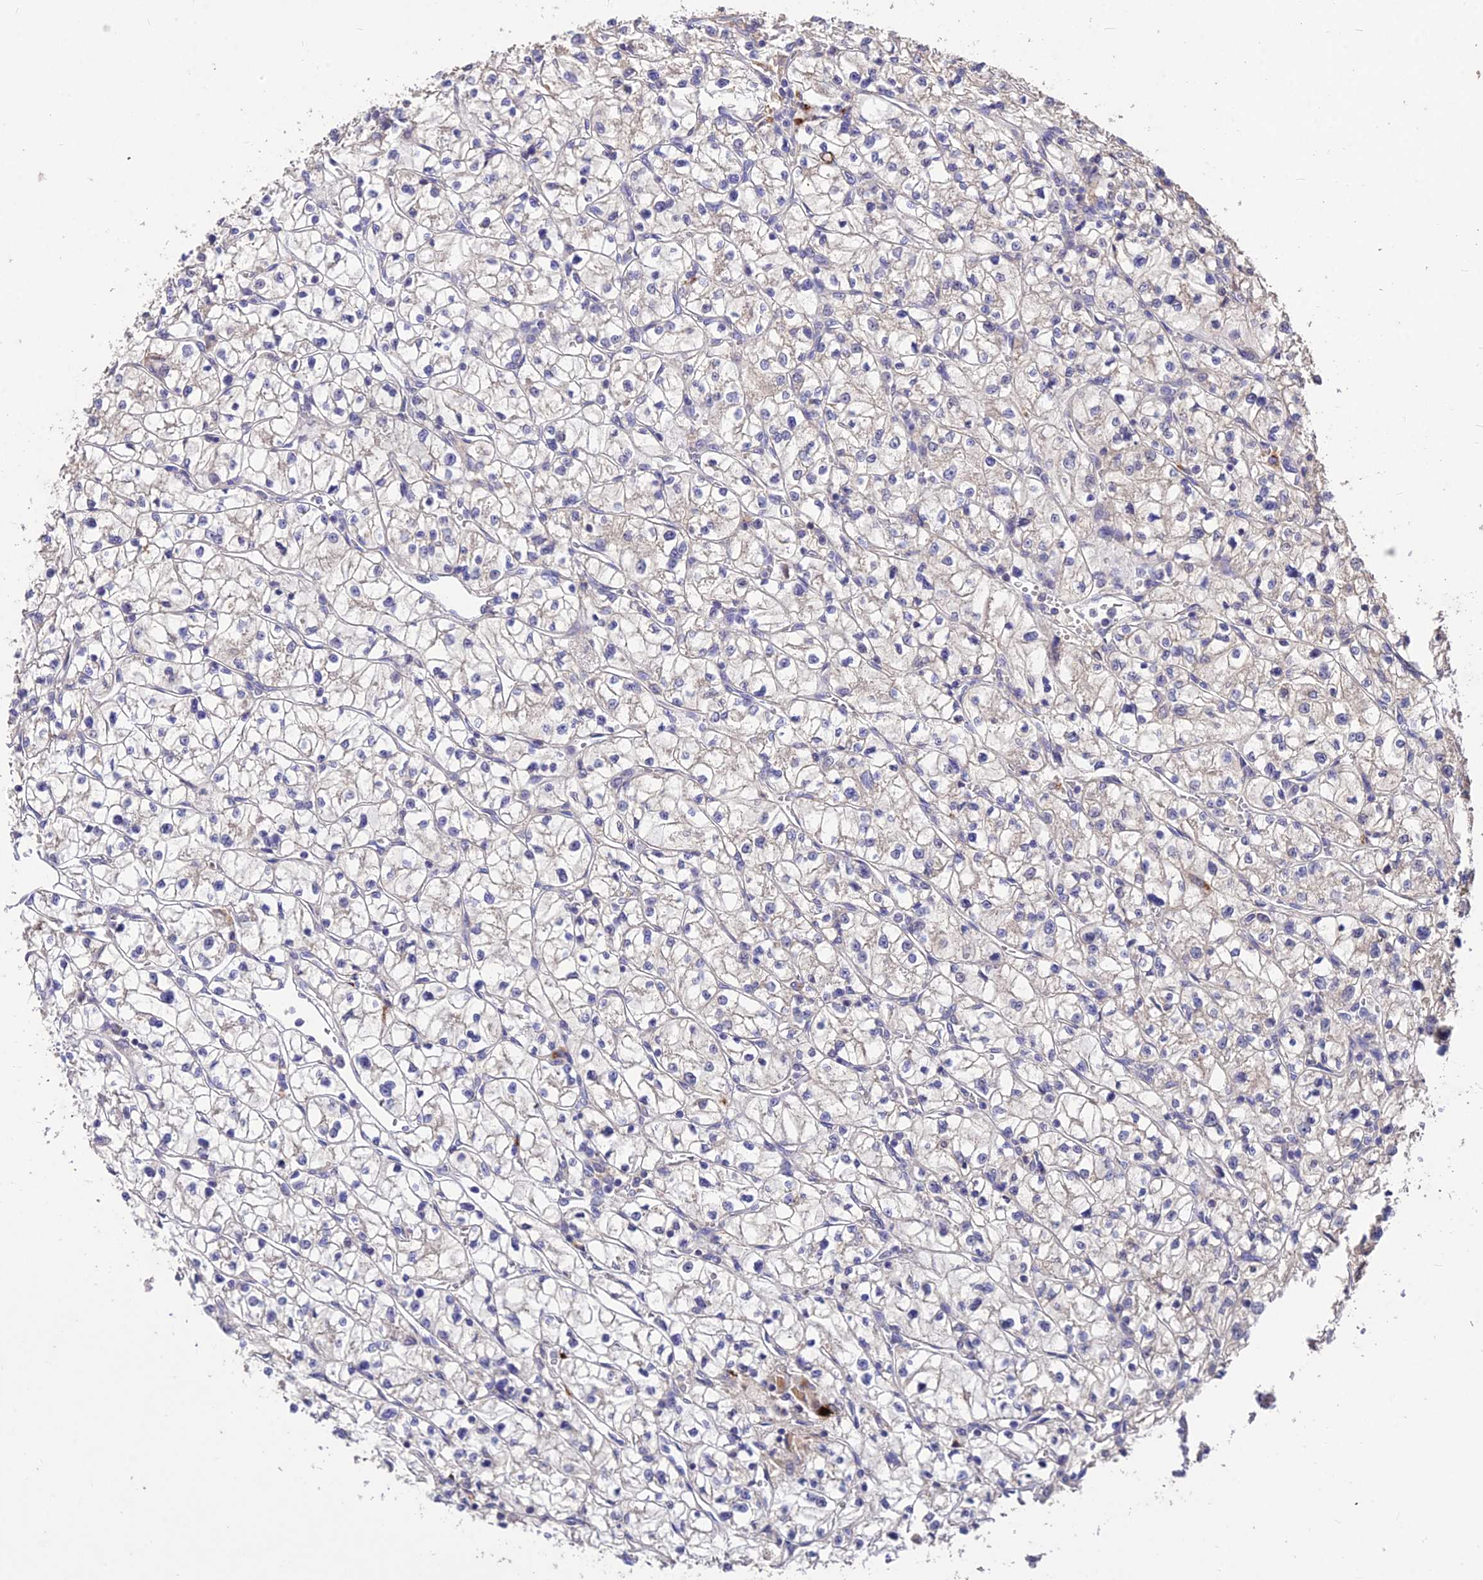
{"staining": {"intensity": "negative", "quantity": "none", "location": "none"}, "tissue": "renal cancer", "cell_type": "Tumor cells", "image_type": "cancer", "snomed": [{"axis": "morphology", "description": "Adenocarcinoma, NOS"}, {"axis": "topography", "description": "Kidney"}], "caption": "Protein analysis of renal adenocarcinoma shows no significant staining in tumor cells.", "gene": "SDHD", "patient": {"sex": "female", "age": 64}}